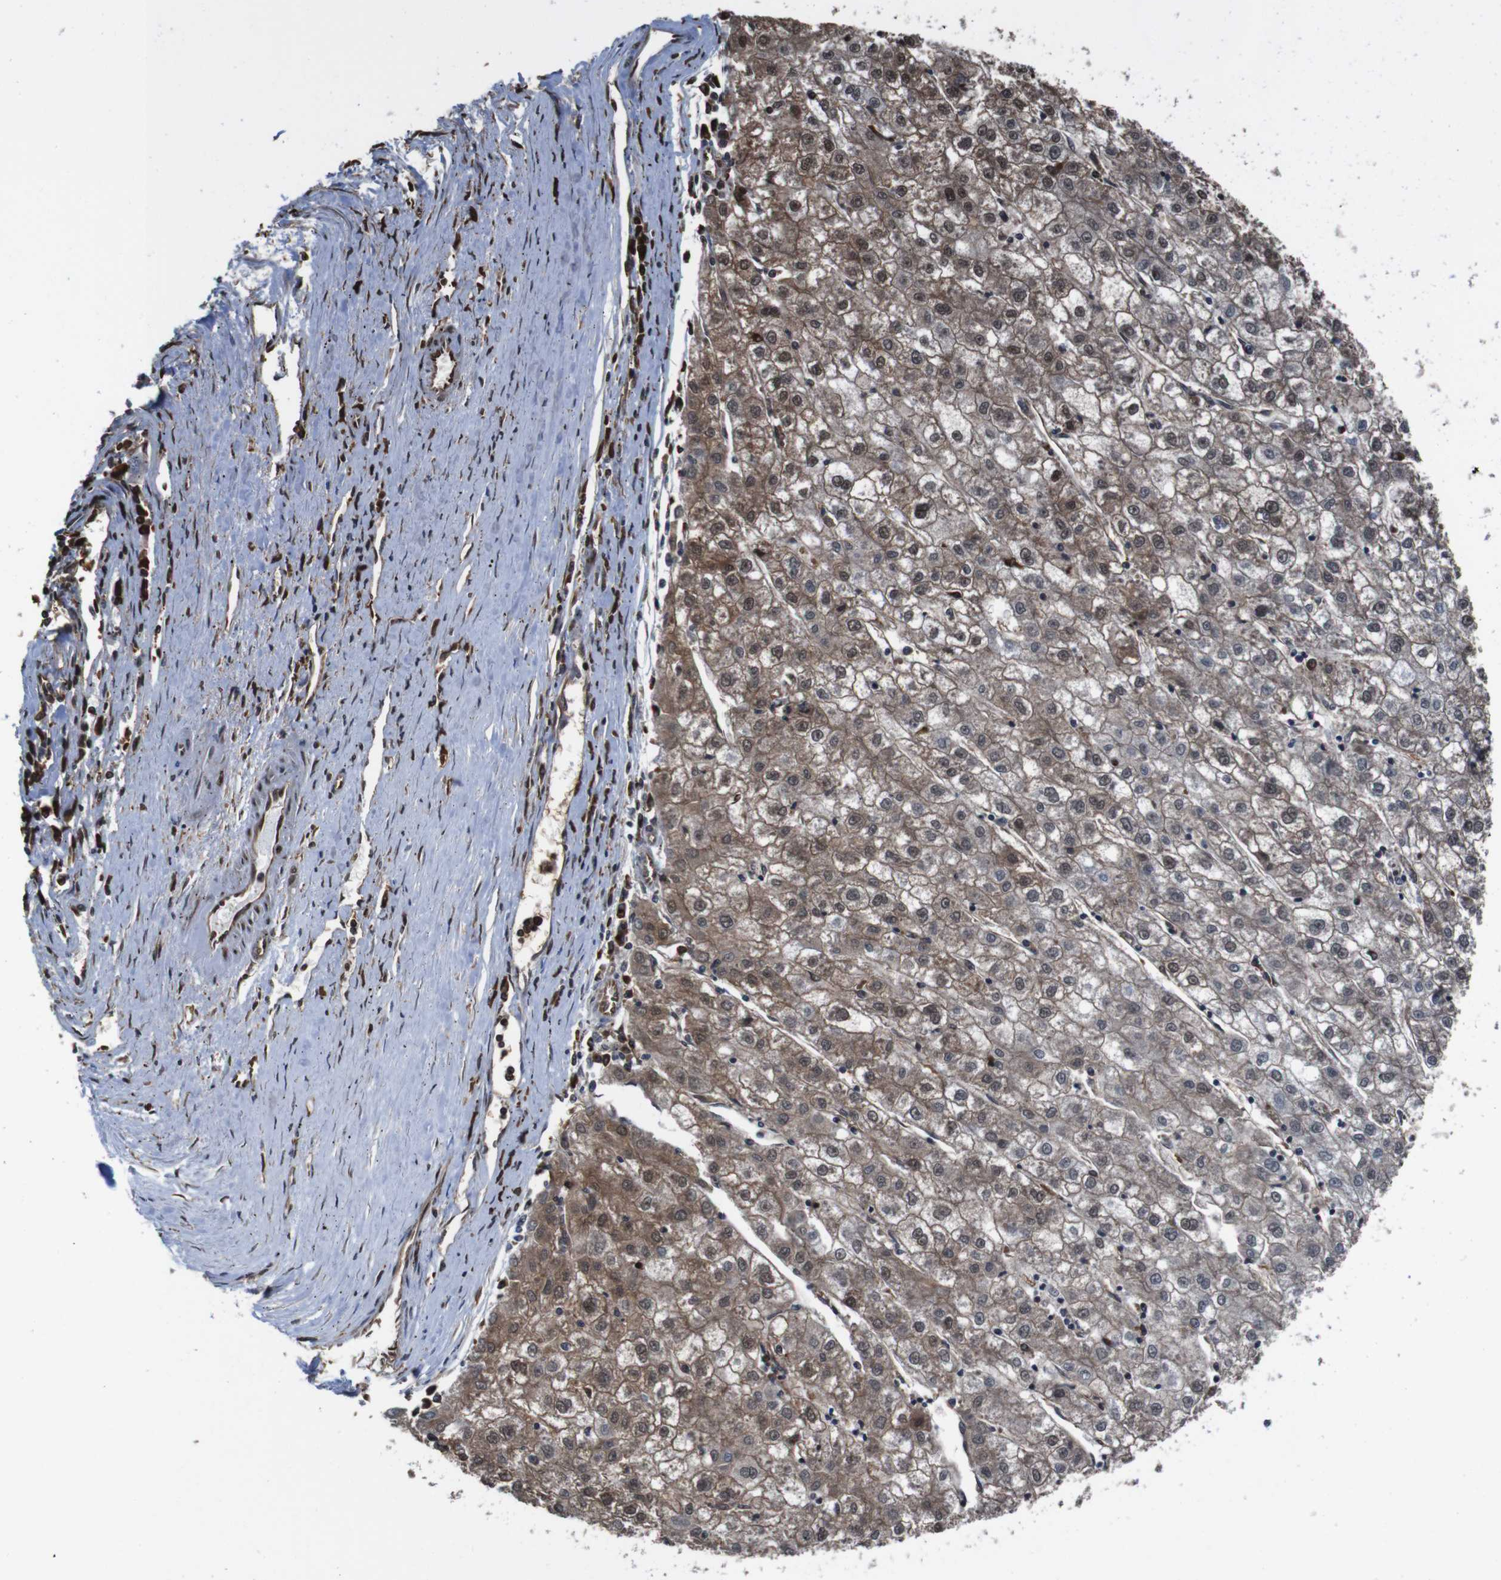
{"staining": {"intensity": "moderate", "quantity": "25%-75%", "location": "cytoplasmic/membranous,nuclear"}, "tissue": "liver cancer", "cell_type": "Tumor cells", "image_type": "cancer", "snomed": [{"axis": "morphology", "description": "Carcinoma, Hepatocellular, NOS"}, {"axis": "topography", "description": "Liver"}], "caption": "The histopathology image reveals staining of liver cancer, revealing moderate cytoplasmic/membranous and nuclear protein positivity (brown color) within tumor cells.", "gene": "VCP", "patient": {"sex": "male", "age": 72}}